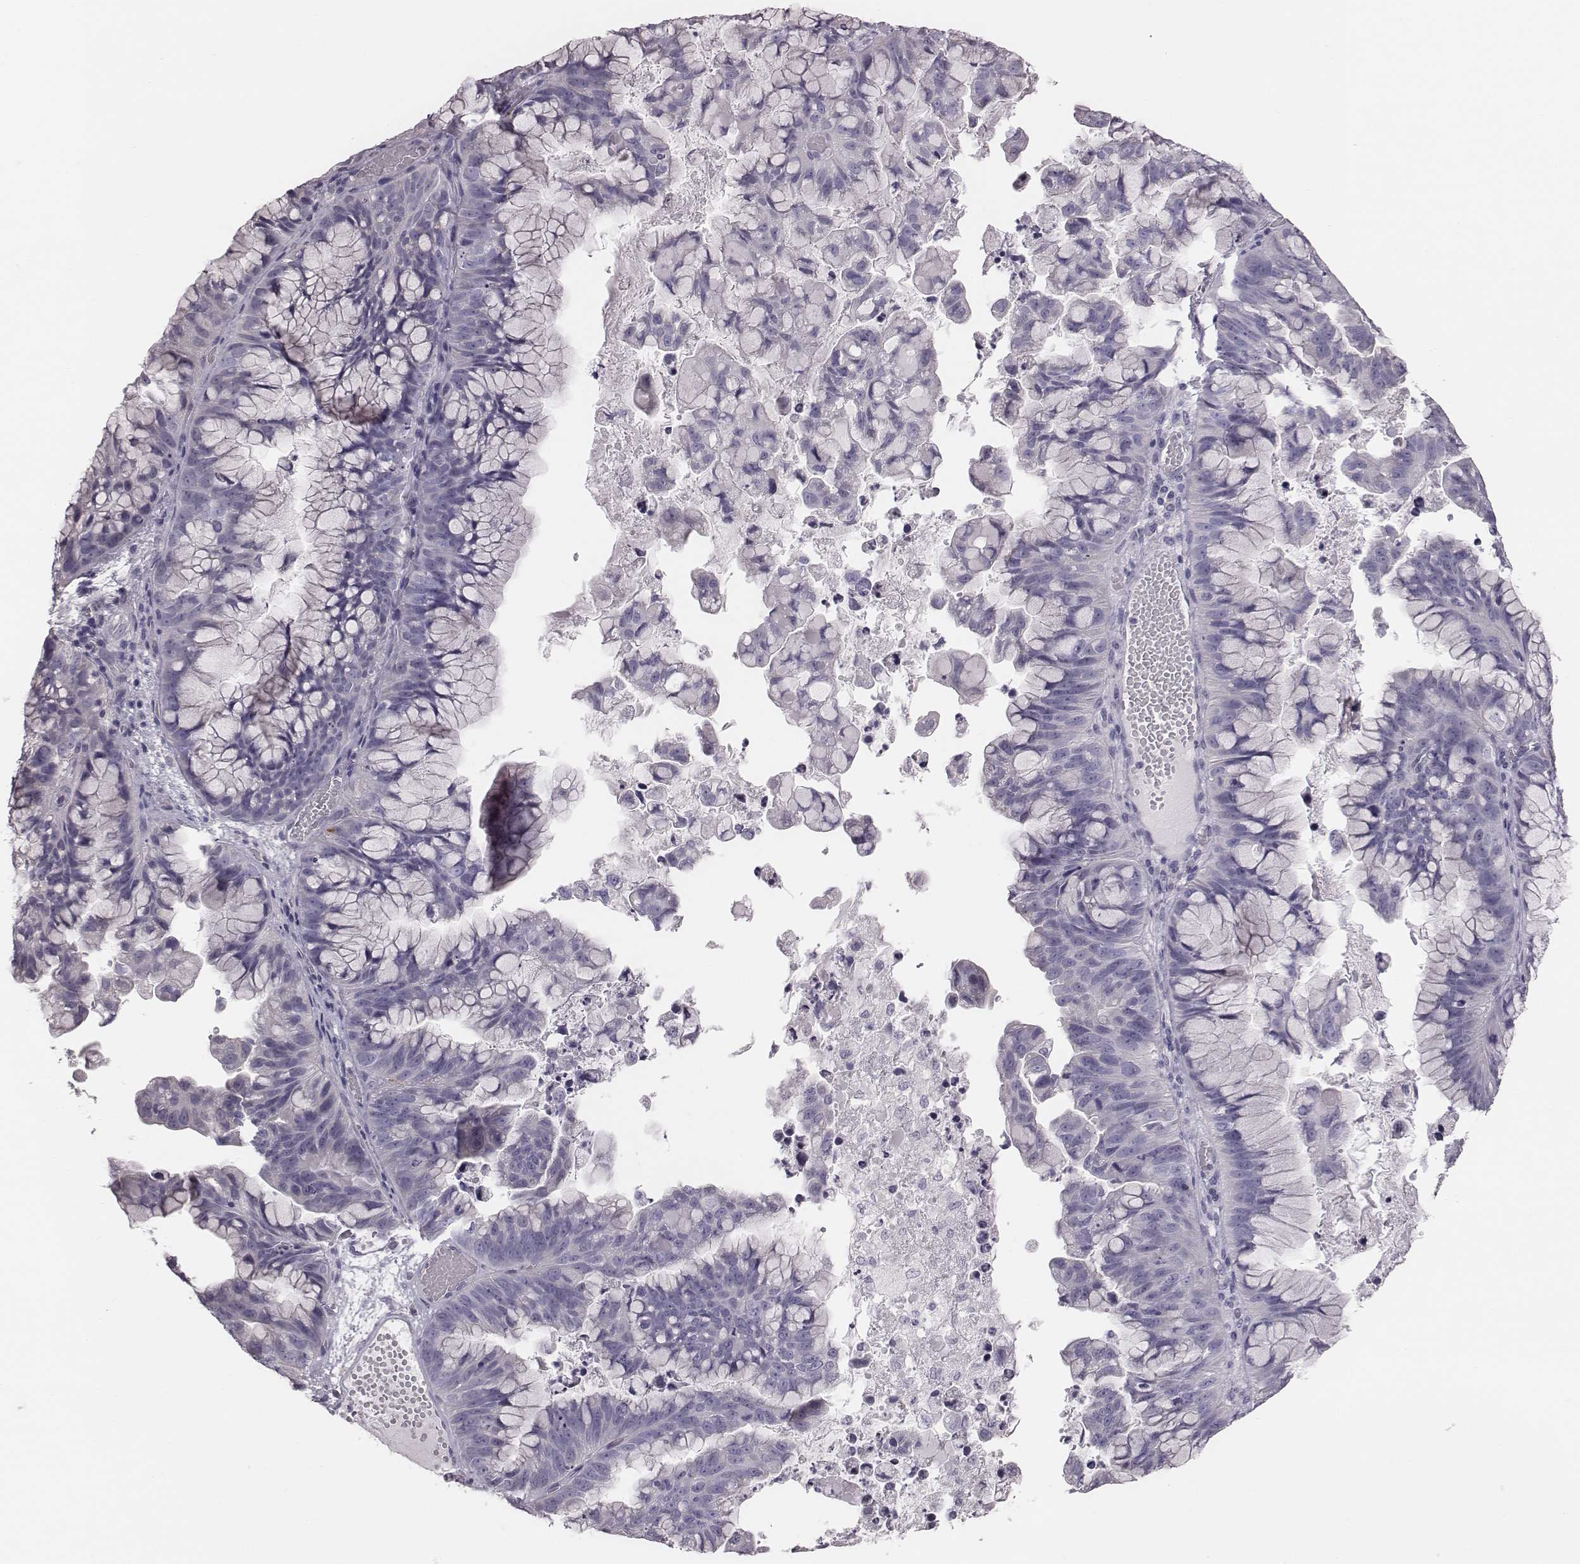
{"staining": {"intensity": "negative", "quantity": "none", "location": "none"}, "tissue": "ovarian cancer", "cell_type": "Tumor cells", "image_type": "cancer", "snomed": [{"axis": "morphology", "description": "Cystadenocarcinoma, mucinous, NOS"}, {"axis": "topography", "description": "Ovary"}], "caption": "Tumor cells are negative for protein expression in human ovarian cancer (mucinous cystadenocarcinoma). The staining was performed using DAB to visualize the protein expression in brown, while the nuclei were stained in blue with hematoxylin (Magnification: 20x).", "gene": "C6orf58", "patient": {"sex": "female", "age": 76}}